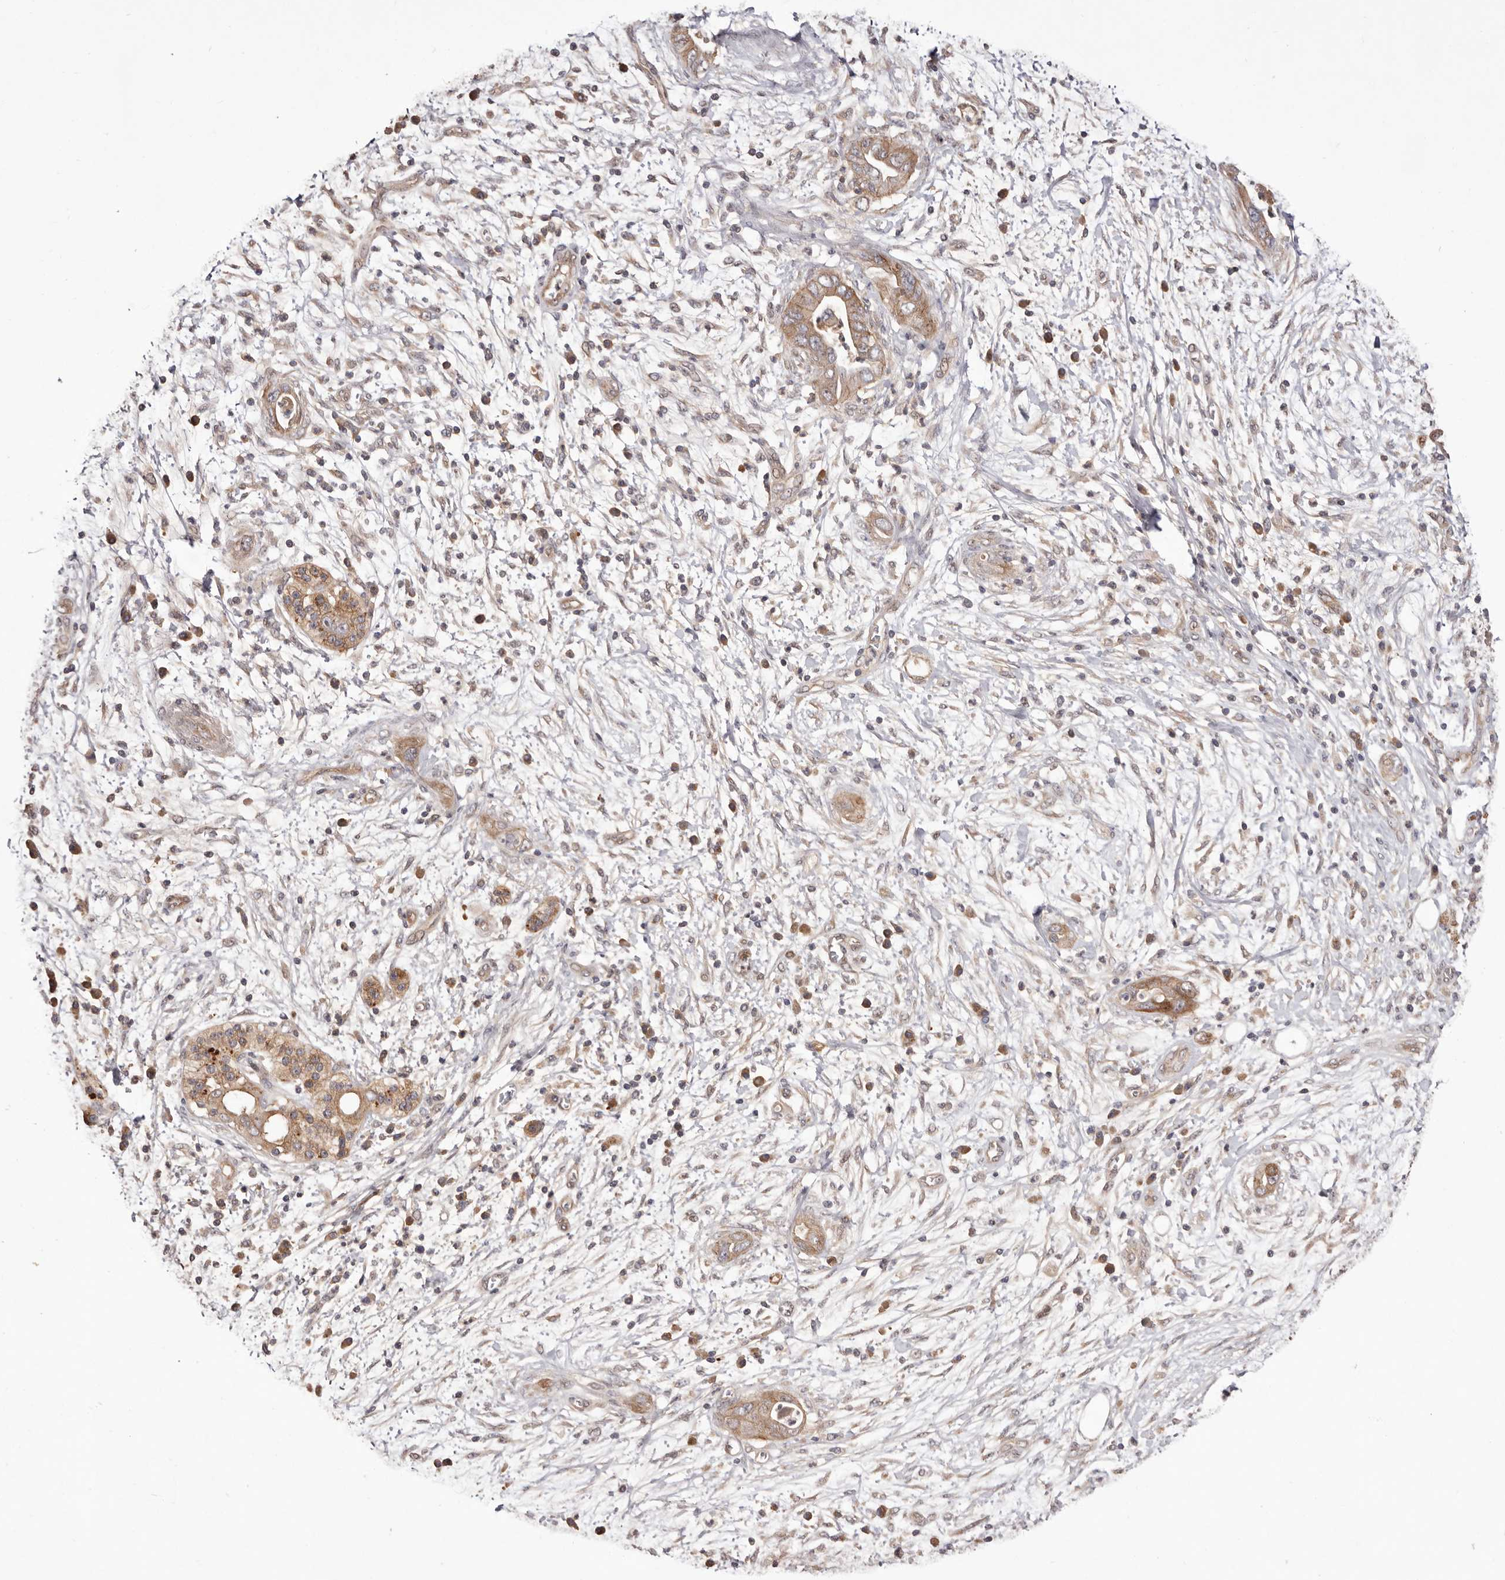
{"staining": {"intensity": "moderate", "quantity": ">75%", "location": "cytoplasmic/membranous"}, "tissue": "pancreatic cancer", "cell_type": "Tumor cells", "image_type": "cancer", "snomed": [{"axis": "morphology", "description": "Adenocarcinoma, NOS"}, {"axis": "topography", "description": "Pancreas"}], "caption": "There is medium levels of moderate cytoplasmic/membranous staining in tumor cells of pancreatic cancer, as demonstrated by immunohistochemical staining (brown color).", "gene": "DOP1A", "patient": {"sex": "male", "age": 75}}